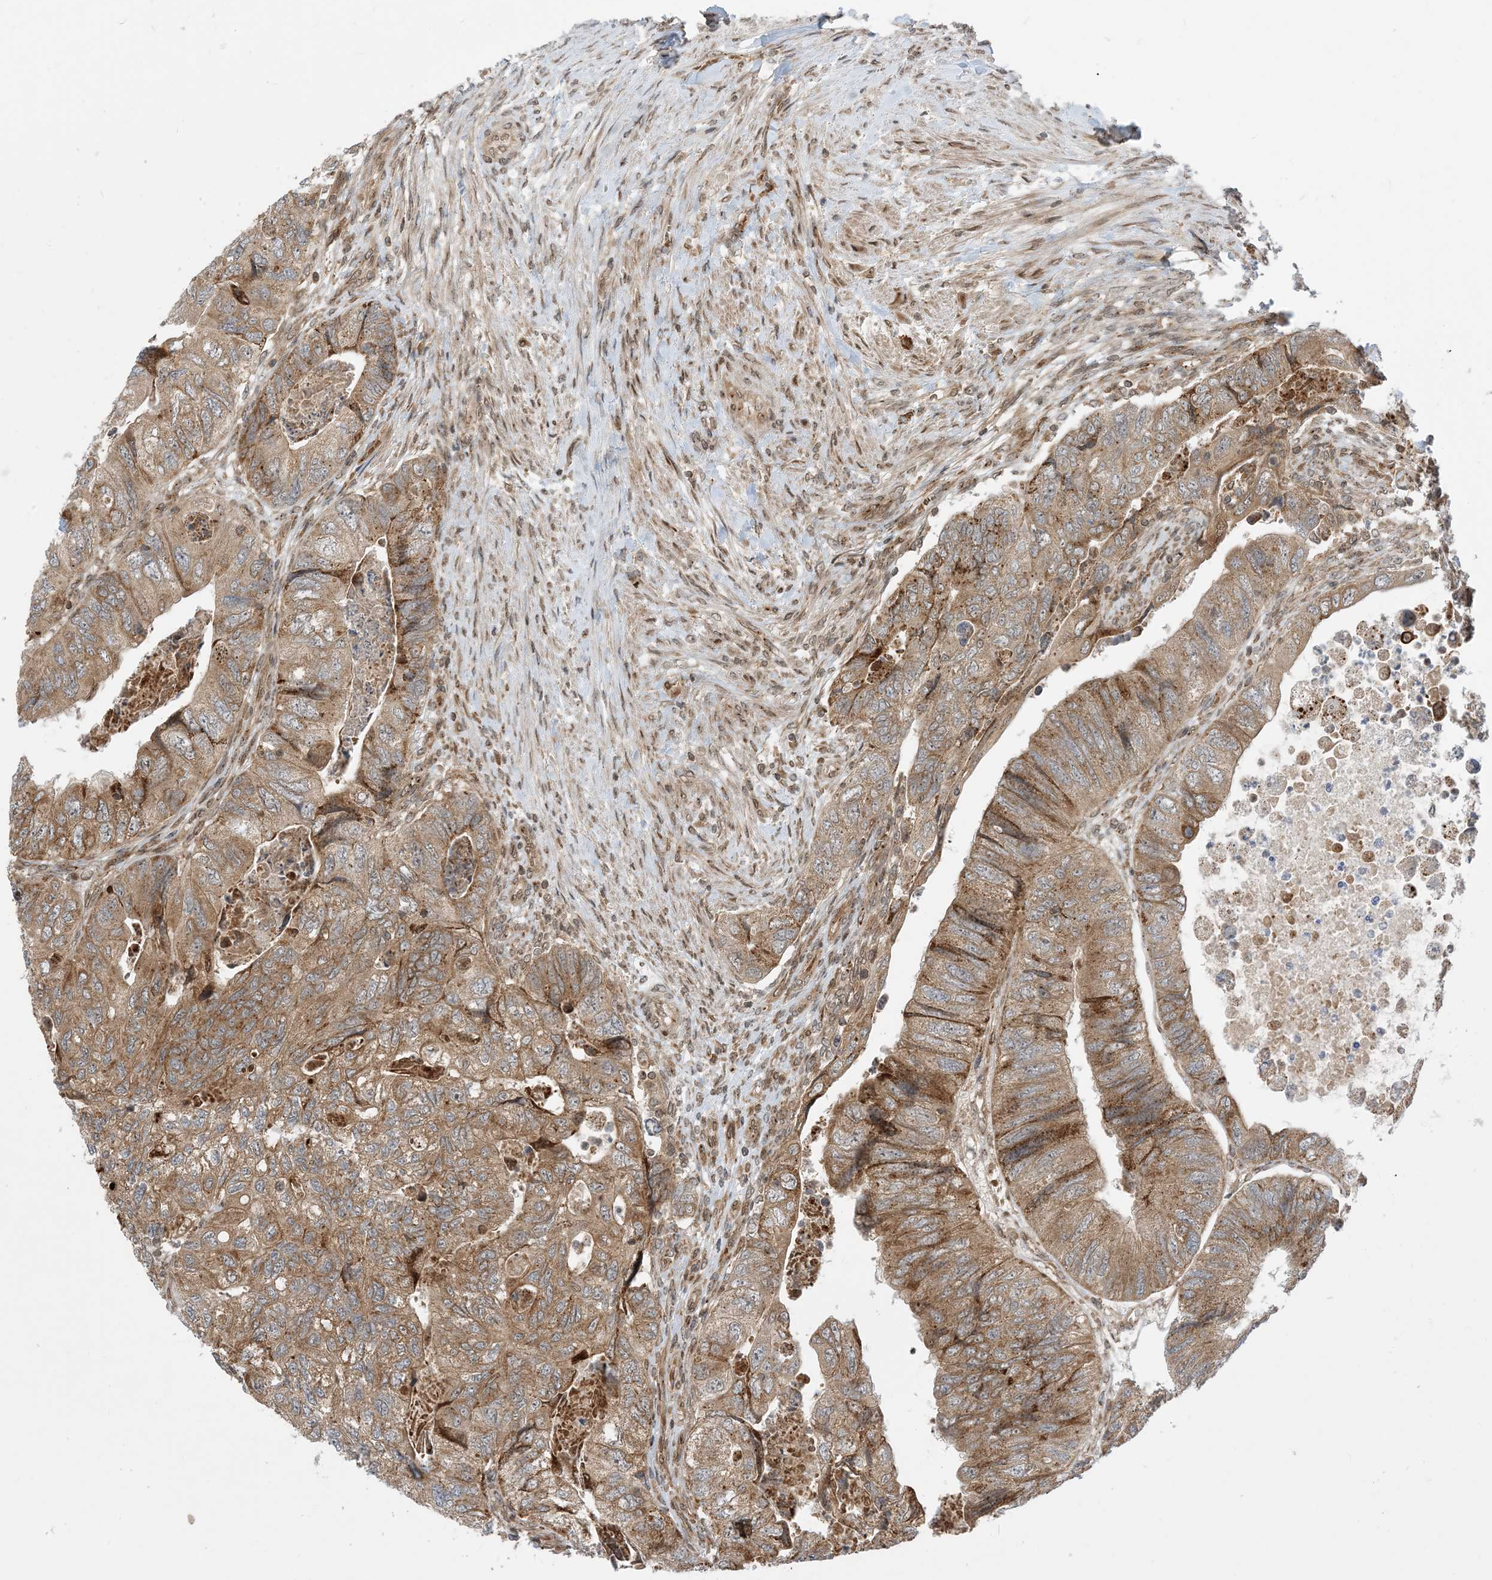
{"staining": {"intensity": "moderate", "quantity": ">75%", "location": "cytoplasmic/membranous"}, "tissue": "colorectal cancer", "cell_type": "Tumor cells", "image_type": "cancer", "snomed": [{"axis": "morphology", "description": "Adenocarcinoma, NOS"}, {"axis": "topography", "description": "Rectum"}], "caption": "A brown stain highlights moderate cytoplasmic/membranous positivity of a protein in colorectal adenocarcinoma tumor cells.", "gene": "CASP4", "patient": {"sex": "male", "age": 63}}